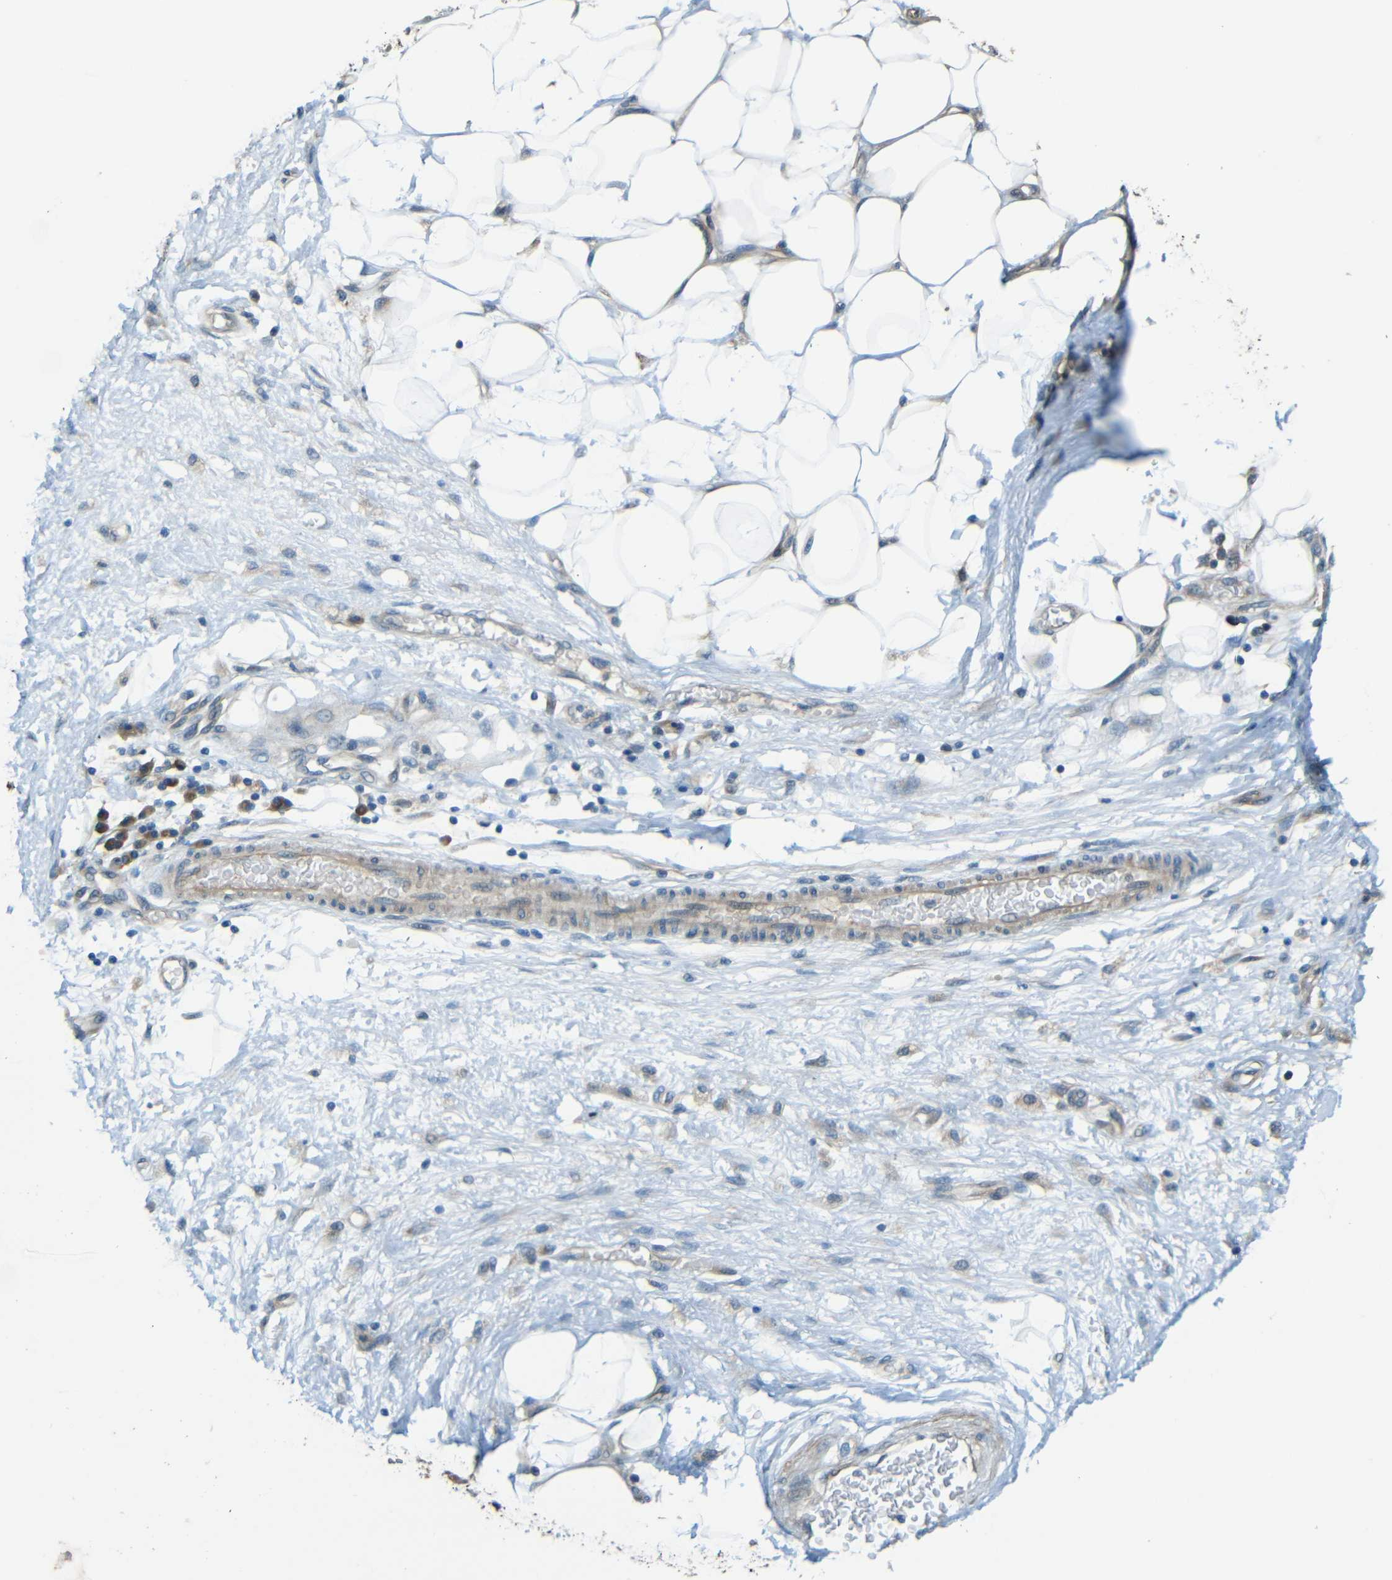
{"staining": {"intensity": "moderate", "quantity": "25%-75%", "location": "cytoplasmic/membranous"}, "tissue": "adipose tissue", "cell_type": "Adipocytes", "image_type": "normal", "snomed": [{"axis": "morphology", "description": "Normal tissue, NOS"}, {"axis": "morphology", "description": "Urothelial carcinoma, High grade"}, {"axis": "topography", "description": "Vascular tissue"}, {"axis": "topography", "description": "Urinary bladder"}], "caption": "A micrograph of human adipose tissue stained for a protein exhibits moderate cytoplasmic/membranous brown staining in adipocytes. (DAB = brown stain, brightfield microscopy at high magnification).", "gene": "FNDC3A", "patient": {"sex": "female", "age": 56}}